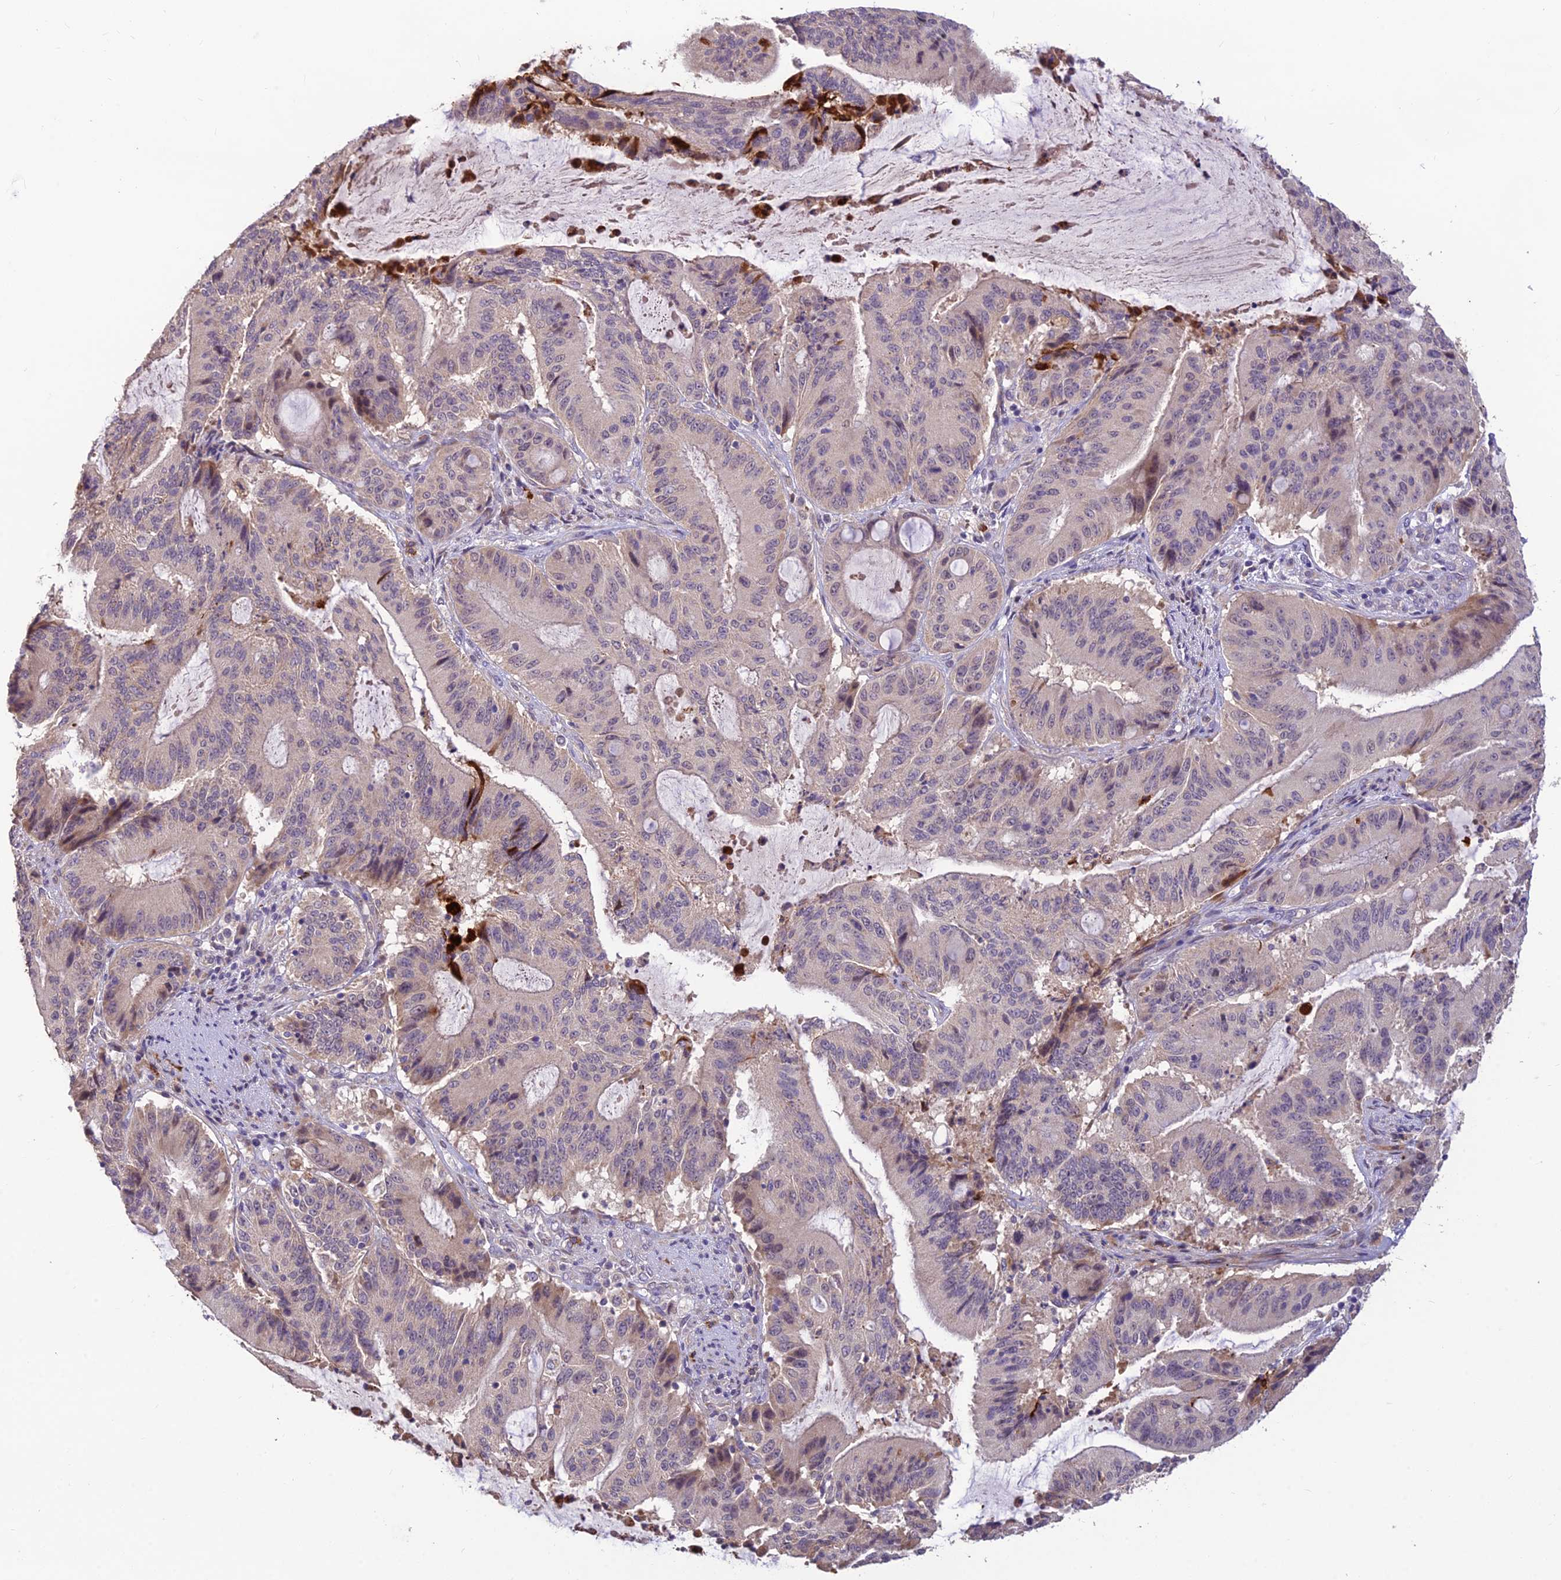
{"staining": {"intensity": "negative", "quantity": "none", "location": "none"}, "tissue": "liver cancer", "cell_type": "Tumor cells", "image_type": "cancer", "snomed": [{"axis": "morphology", "description": "Normal tissue, NOS"}, {"axis": "morphology", "description": "Cholangiocarcinoma"}, {"axis": "topography", "description": "Liver"}, {"axis": "topography", "description": "Peripheral nerve tissue"}], "caption": "Tumor cells show no significant positivity in liver cancer (cholangiocarcinoma).", "gene": "ASPDH", "patient": {"sex": "female", "age": 73}}